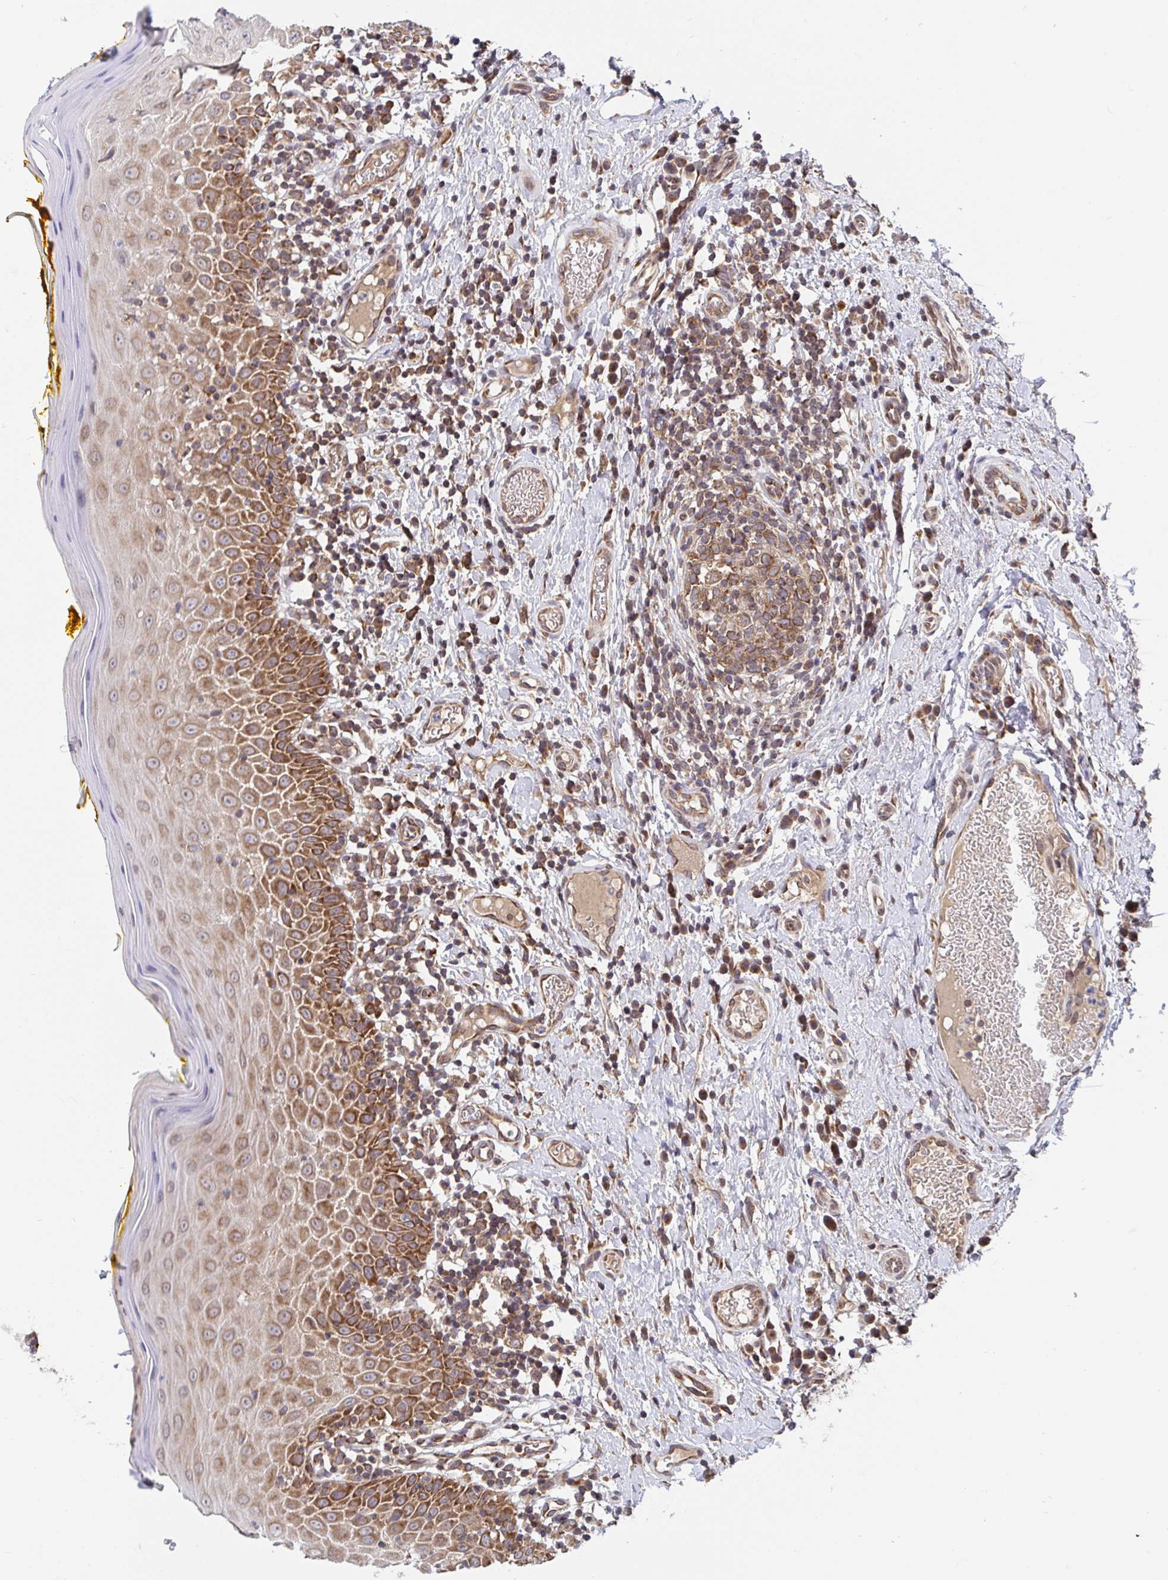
{"staining": {"intensity": "moderate", "quantity": ">75%", "location": "cytoplasmic/membranous"}, "tissue": "oral mucosa", "cell_type": "Squamous epithelial cells", "image_type": "normal", "snomed": [{"axis": "morphology", "description": "Normal tissue, NOS"}, {"axis": "topography", "description": "Oral tissue"}, {"axis": "topography", "description": "Tounge, NOS"}], "caption": "Oral mucosa stained with DAB IHC shows medium levels of moderate cytoplasmic/membranous expression in approximately >75% of squamous epithelial cells. (Brightfield microscopy of DAB IHC at high magnification).", "gene": "ATP5MJ", "patient": {"sex": "female", "age": 58}}